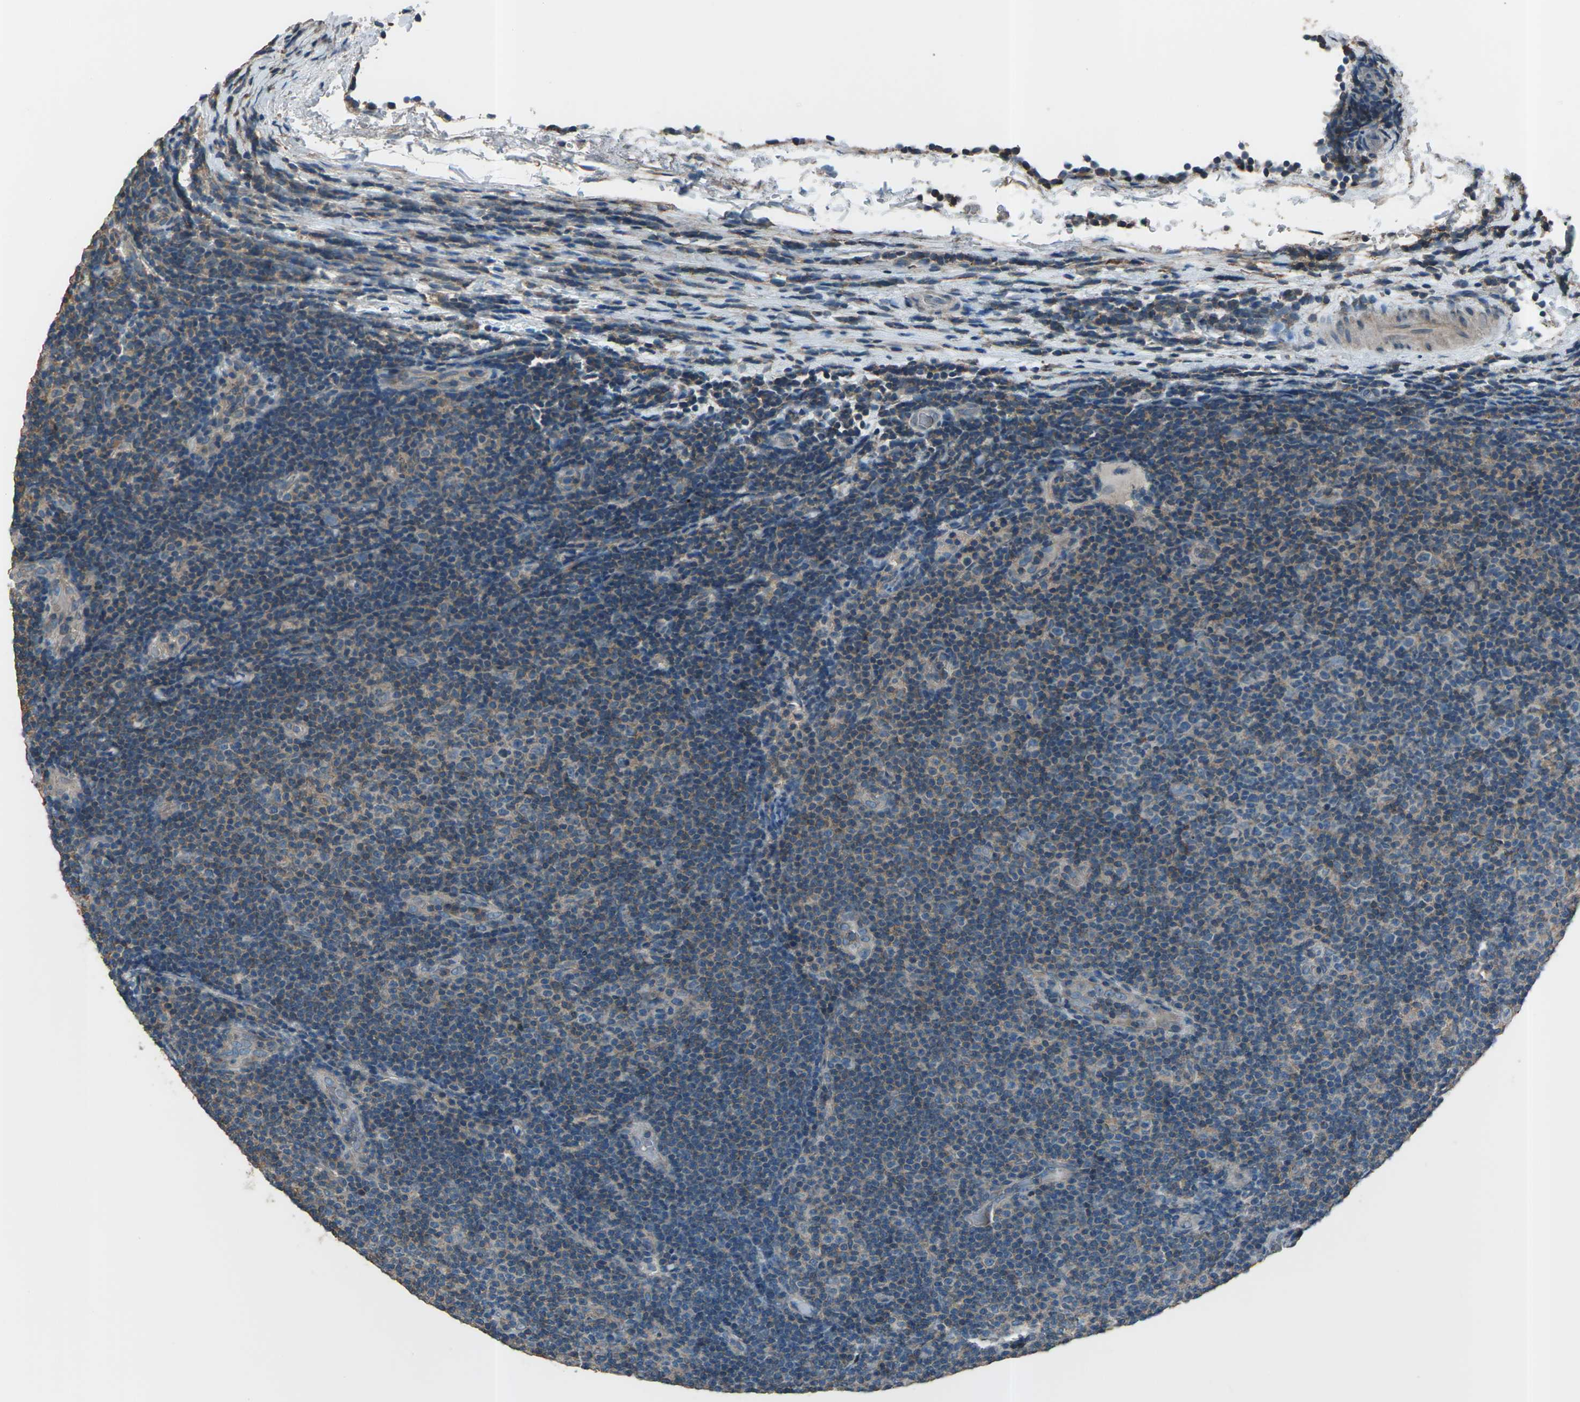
{"staining": {"intensity": "weak", "quantity": ">75%", "location": "cytoplasmic/membranous"}, "tissue": "lymphoma", "cell_type": "Tumor cells", "image_type": "cancer", "snomed": [{"axis": "morphology", "description": "Malignant lymphoma, non-Hodgkin's type, Low grade"}, {"axis": "topography", "description": "Lymph node"}], "caption": "IHC (DAB (3,3'-diaminobenzidine)) staining of malignant lymphoma, non-Hodgkin's type (low-grade) shows weak cytoplasmic/membranous protein expression in approximately >75% of tumor cells.", "gene": "CMTM4", "patient": {"sex": "male", "age": 83}}